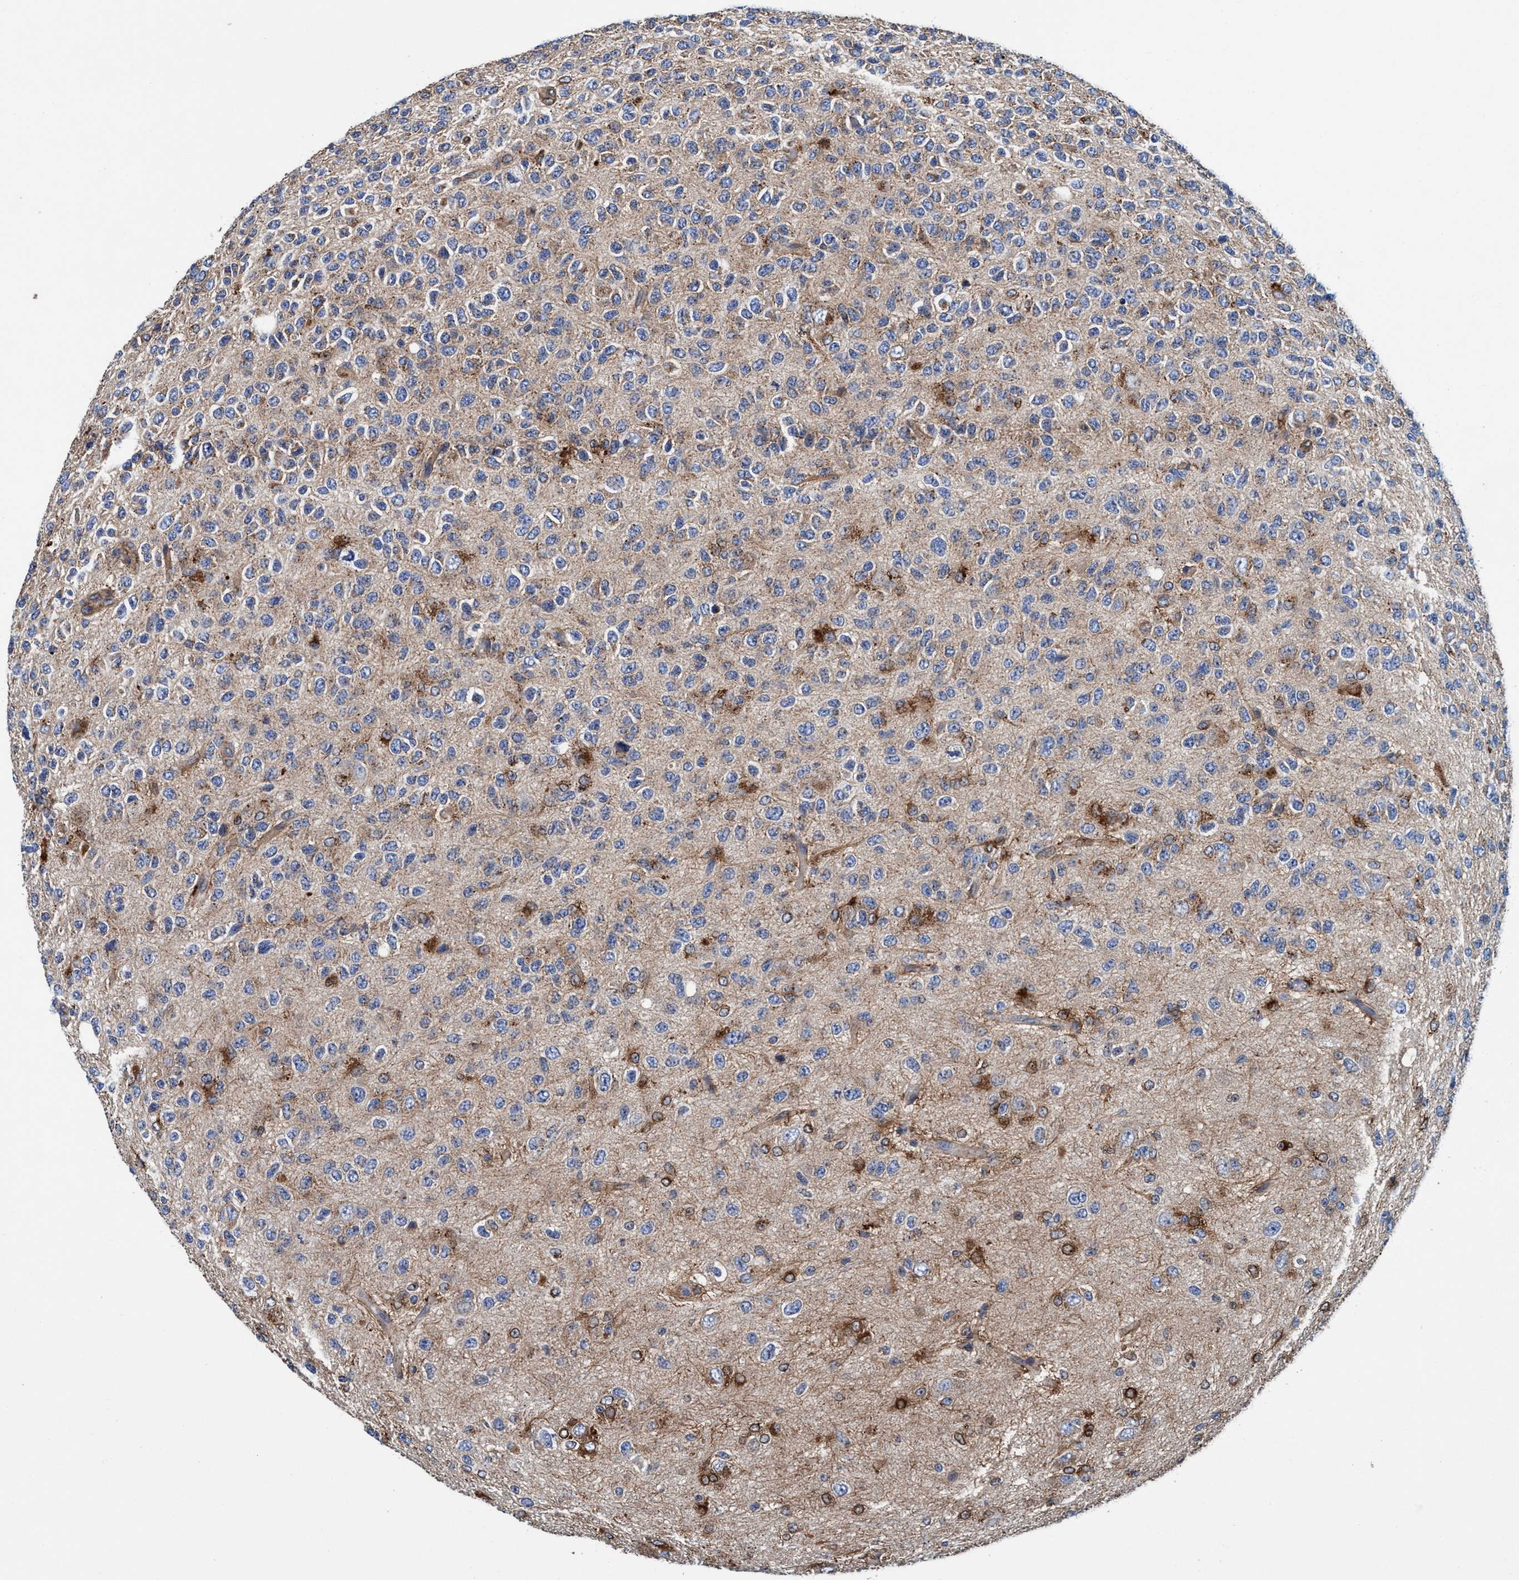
{"staining": {"intensity": "moderate", "quantity": "<25%", "location": "cytoplasmic/membranous"}, "tissue": "glioma", "cell_type": "Tumor cells", "image_type": "cancer", "snomed": [{"axis": "morphology", "description": "Glioma, malignant, High grade"}, {"axis": "topography", "description": "pancreas cauda"}], "caption": "IHC staining of glioma, which exhibits low levels of moderate cytoplasmic/membranous positivity in approximately <25% of tumor cells indicating moderate cytoplasmic/membranous protein staining. The staining was performed using DAB (3,3'-diaminobenzidine) (brown) for protein detection and nuclei were counterstained in hematoxylin (blue).", "gene": "ENDOG", "patient": {"sex": "male", "age": 60}}